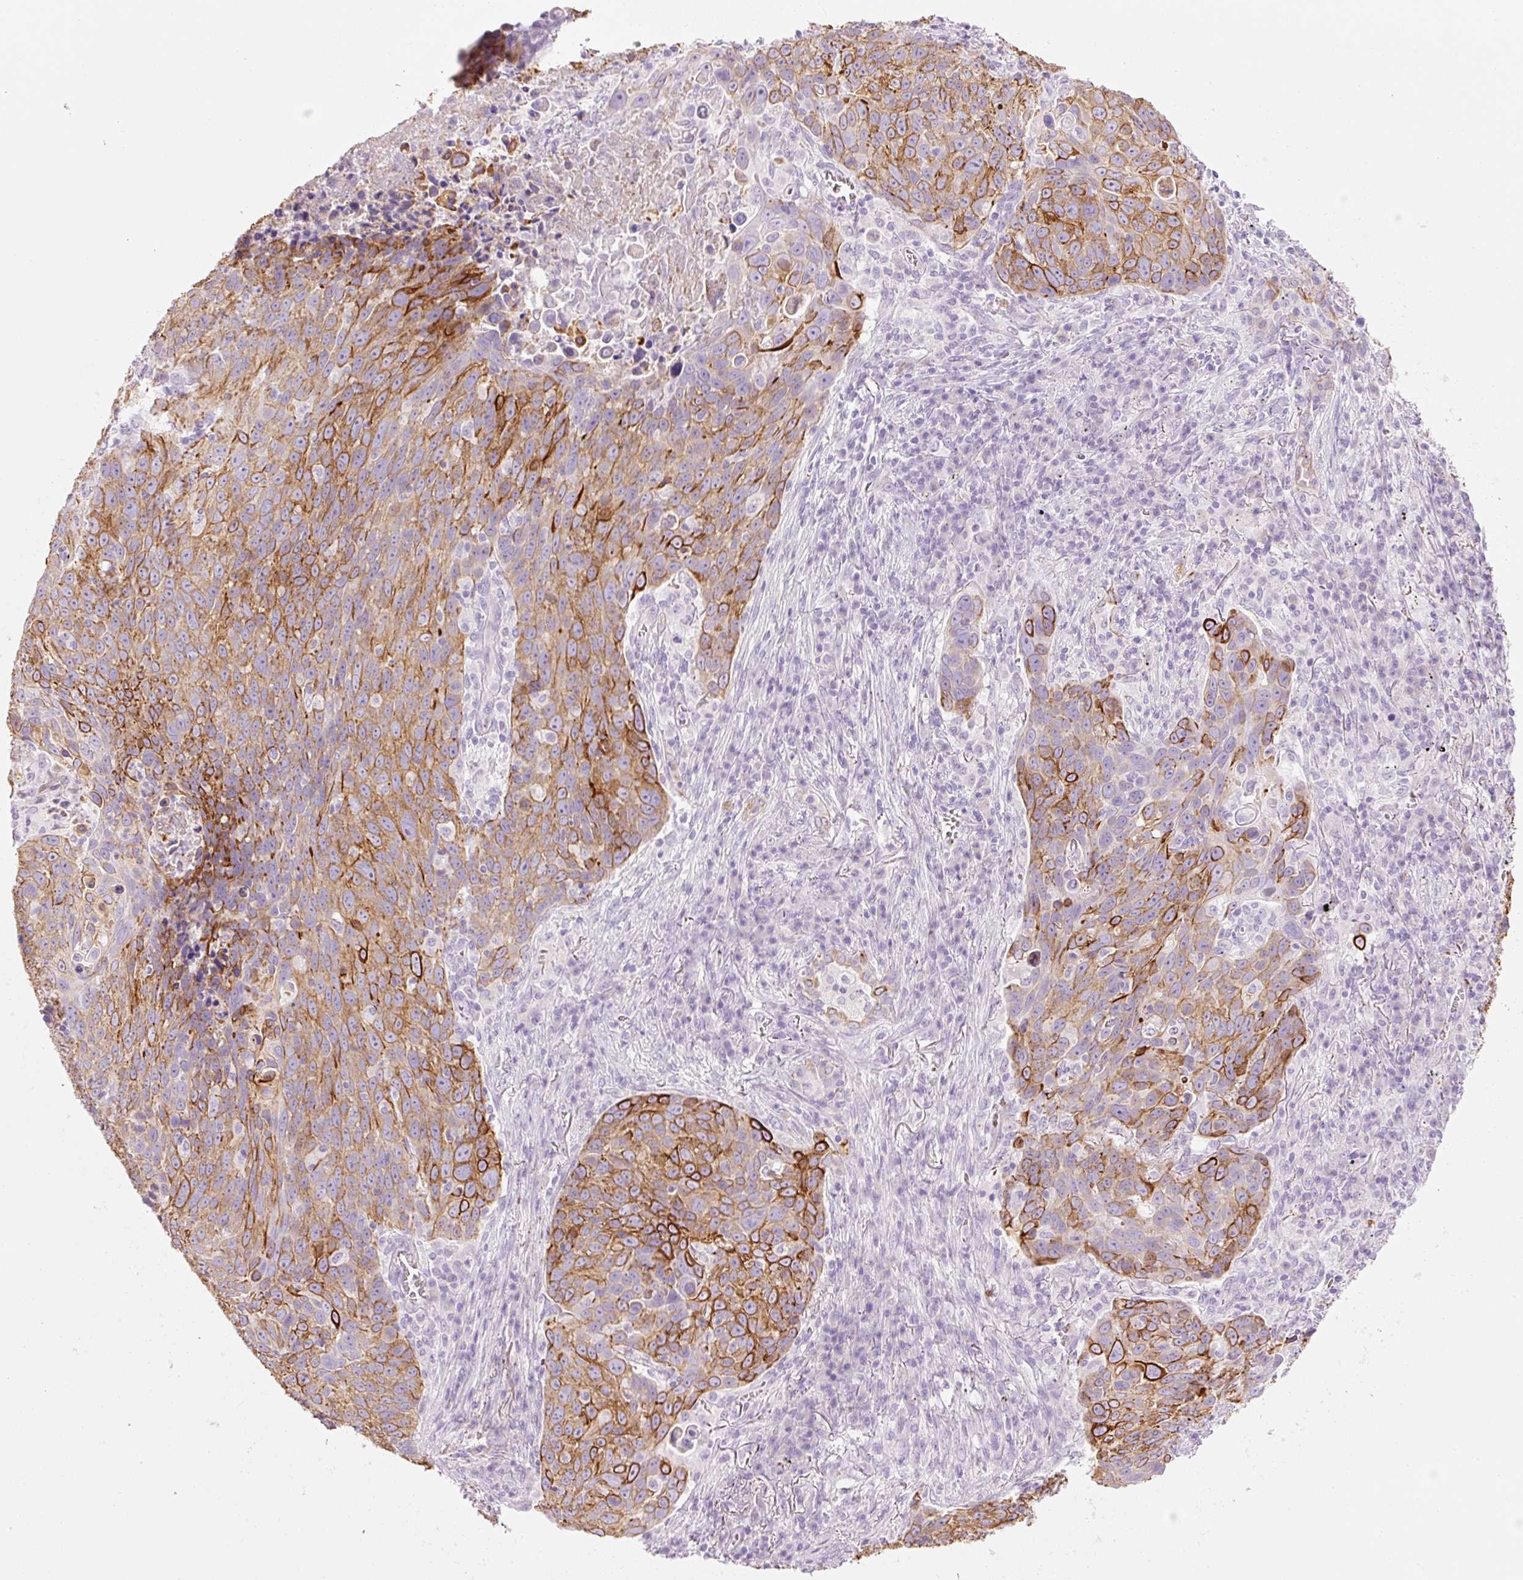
{"staining": {"intensity": "strong", "quantity": "25%-75%", "location": "cytoplasmic/membranous"}, "tissue": "lung cancer", "cell_type": "Tumor cells", "image_type": "cancer", "snomed": [{"axis": "morphology", "description": "Squamous cell carcinoma, NOS"}, {"axis": "topography", "description": "Lung"}], "caption": "An immunohistochemistry (IHC) histopathology image of neoplastic tissue is shown. Protein staining in brown labels strong cytoplasmic/membranous positivity in lung cancer (squamous cell carcinoma) within tumor cells. (Stains: DAB in brown, nuclei in blue, Microscopy: brightfield microscopy at high magnification).", "gene": "CARD16", "patient": {"sex": "male", "age": 78}}